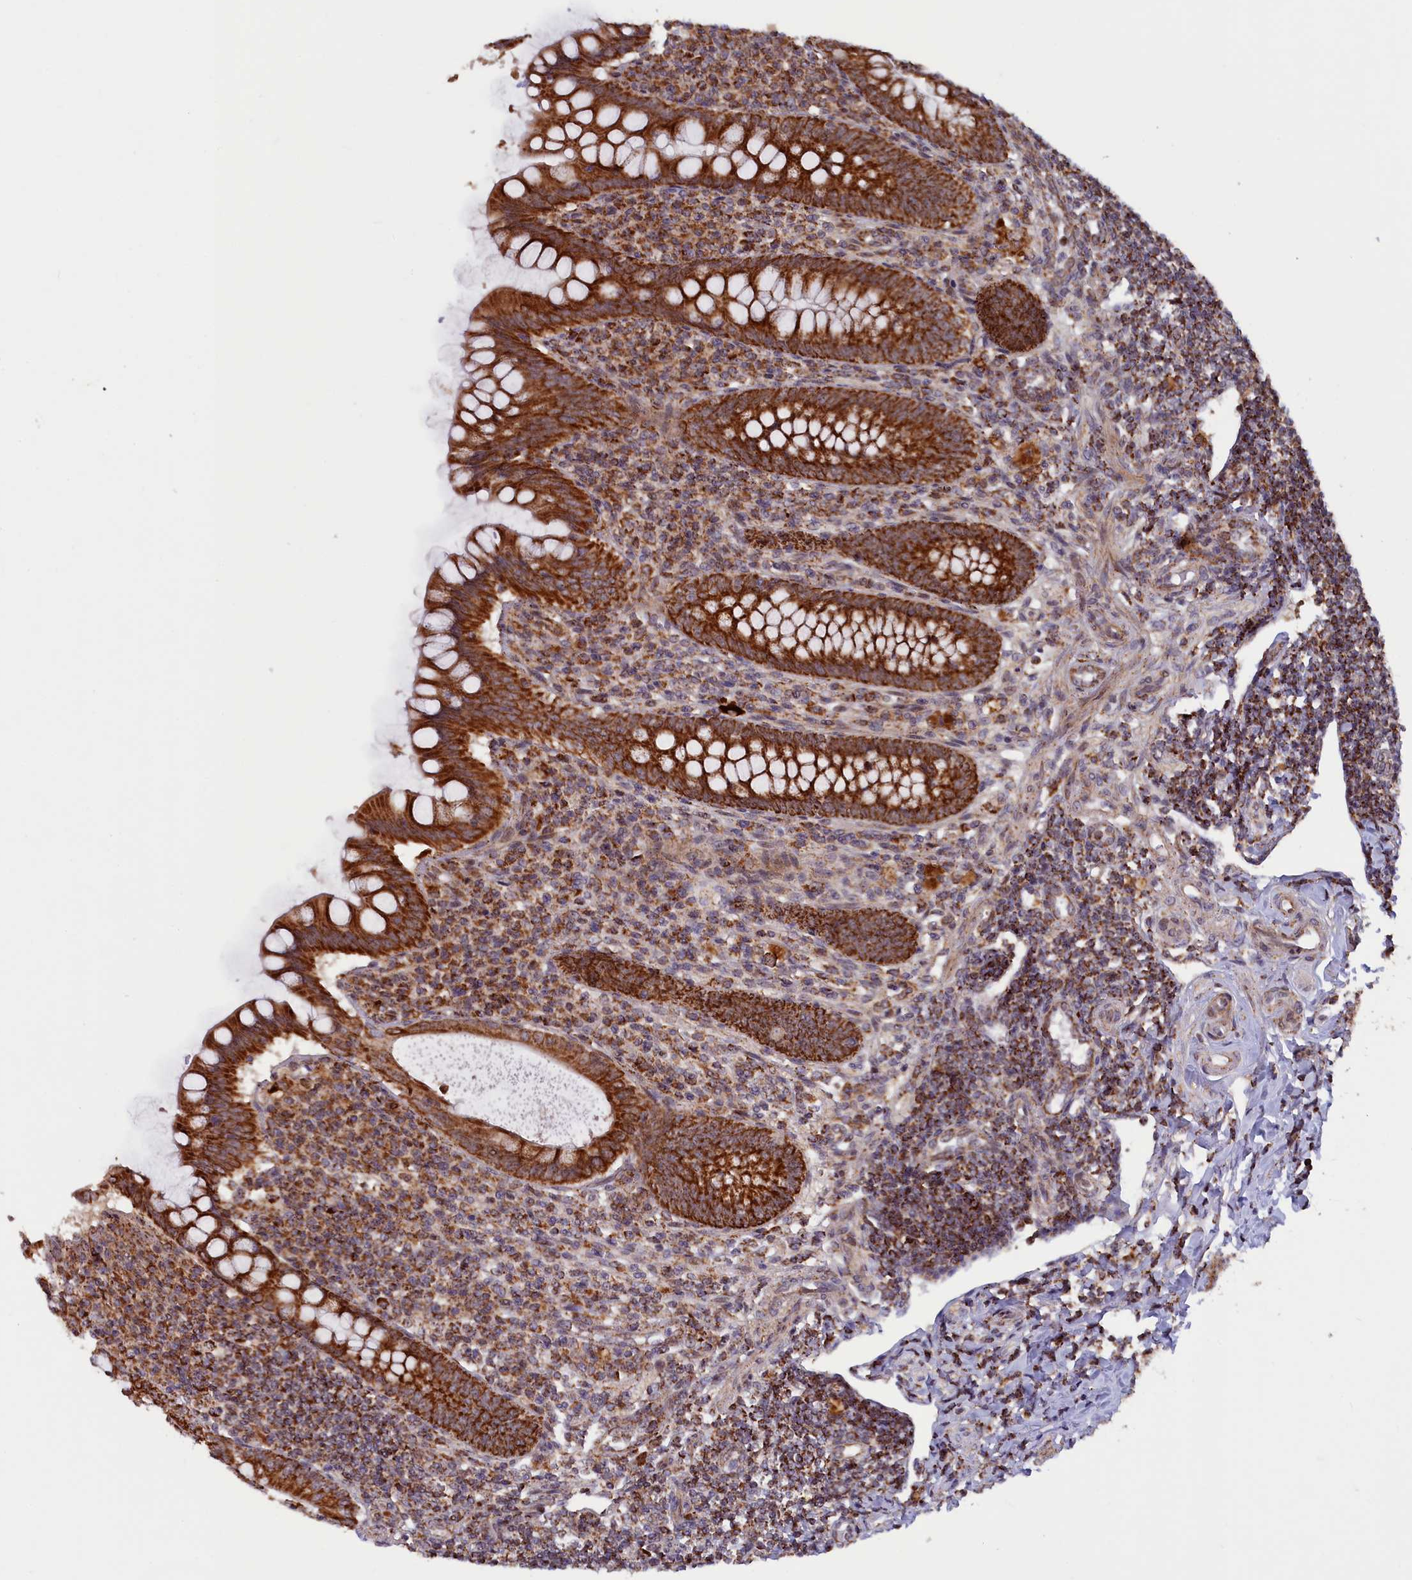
{"staining": {"intensity": "strong", "quantity": ">75%", "location": "cytoplasmic/membranous"}, "tissue": "appendix", "cell_type": "Glandular cells", "image_type": "normal", "snomed": [{"axis": "morphology", "description": "Normal tissue, NOS"}, {"axis": "topography", "description": "Appendix"}], "caption": "Protein expression analysis of unremarkable appendix exhibits strong cytoplasmic/membranous positivity in about >75% of glandular cells.", "gene": "DUS3L", "patient": {"sex": "female", "age": 33}}